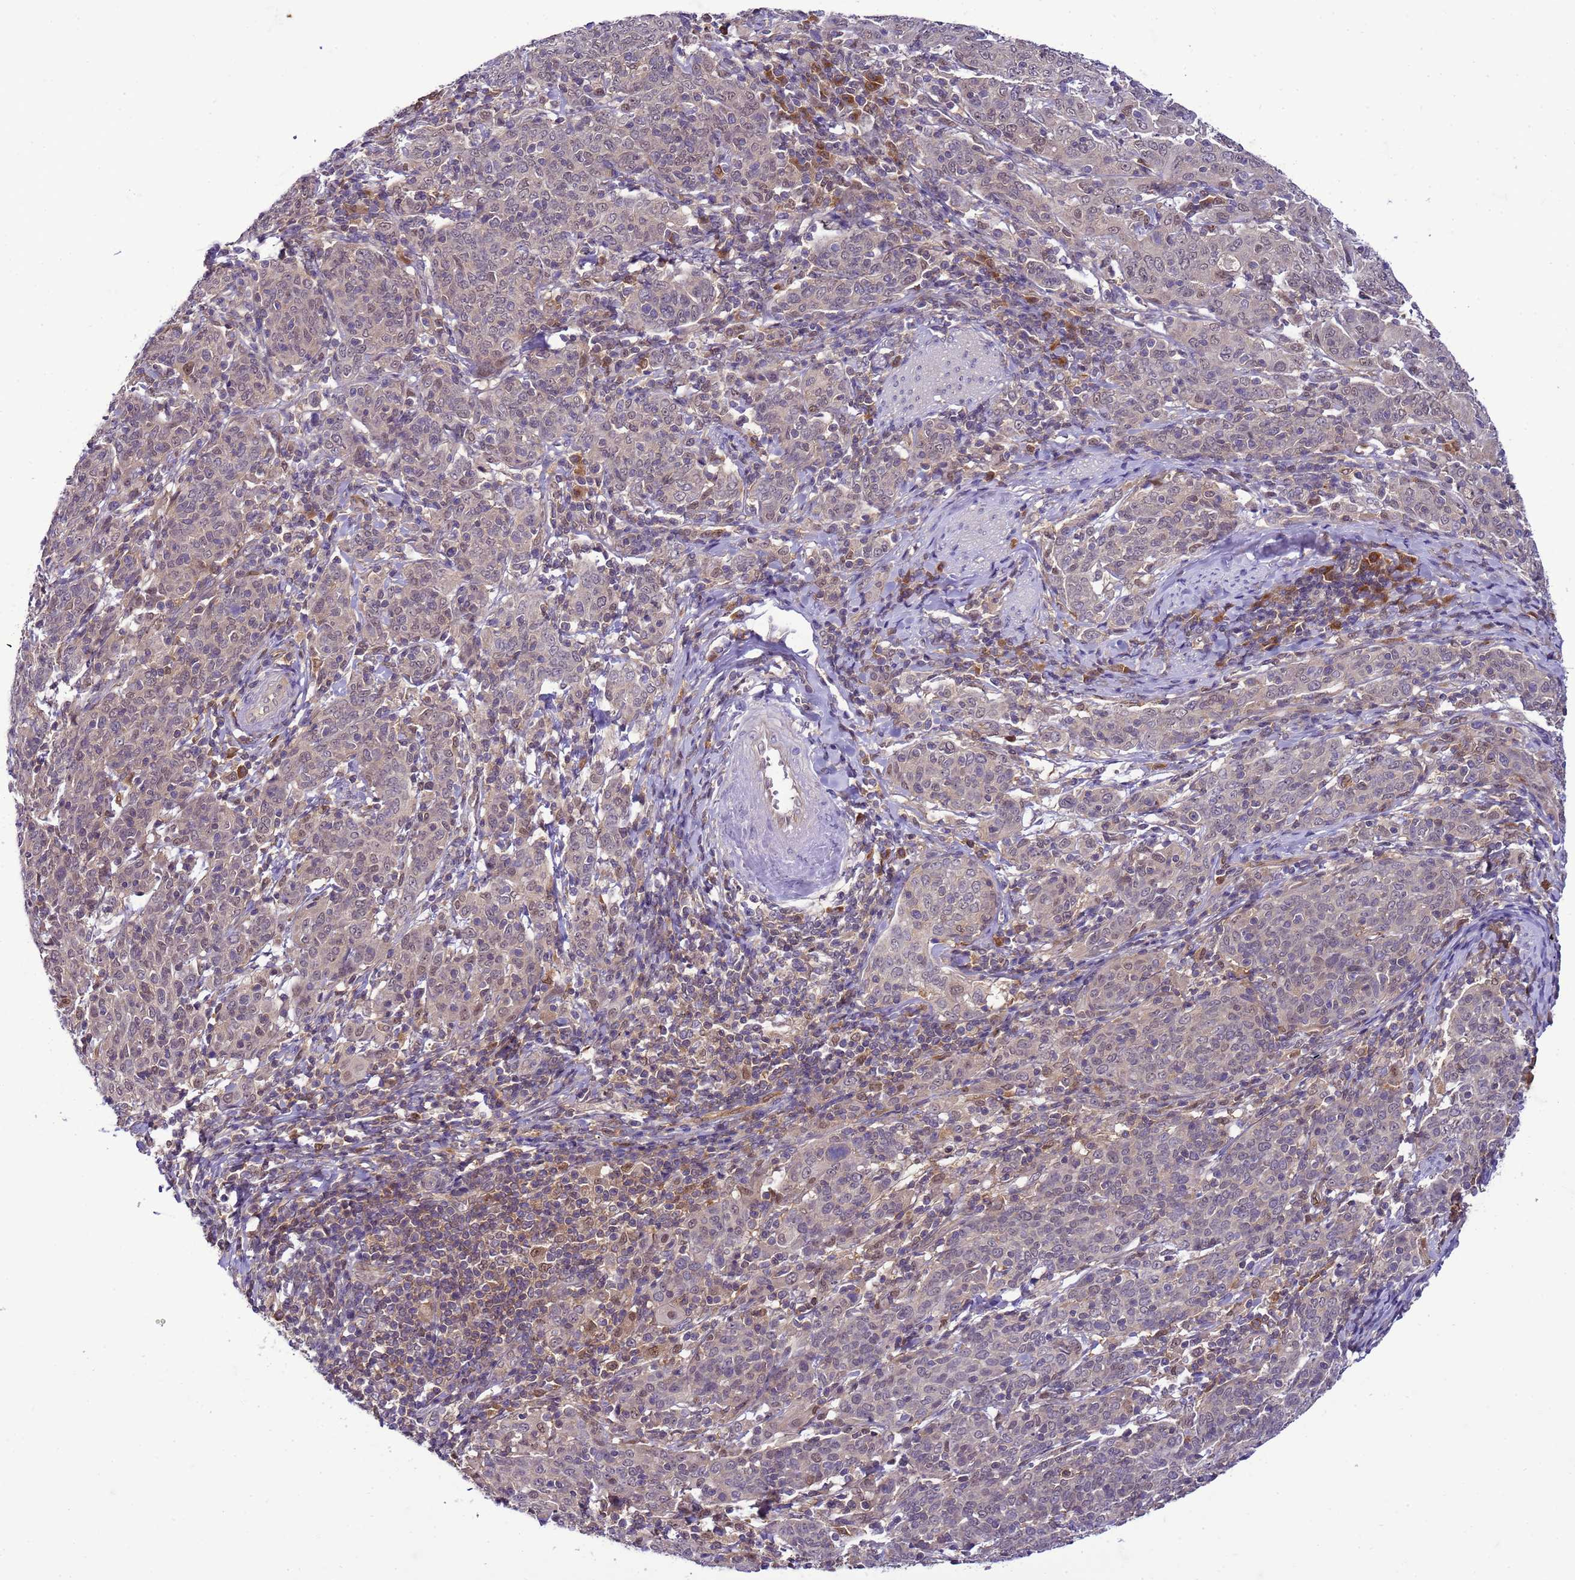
{"staining": {"intensity": "weak", "quantity": "25%-75%", "location": "nuclear"}, "tissue": "cervical cancer", "cell_type": "Tumor cells", "image_type": "cancer", "snomed": [{"axis": "morphology", "description": "Squamous cell carcinoma, NOS"}, {"axis": "topography", "description": "Cervix"}], "caption": "Protein positivity by IHC shows weak nuclear expression in about 25%-75% of tumor cells in cervical cancer.", "gene": "DDI2", "patient": {"sex": "female", "age": 67}}